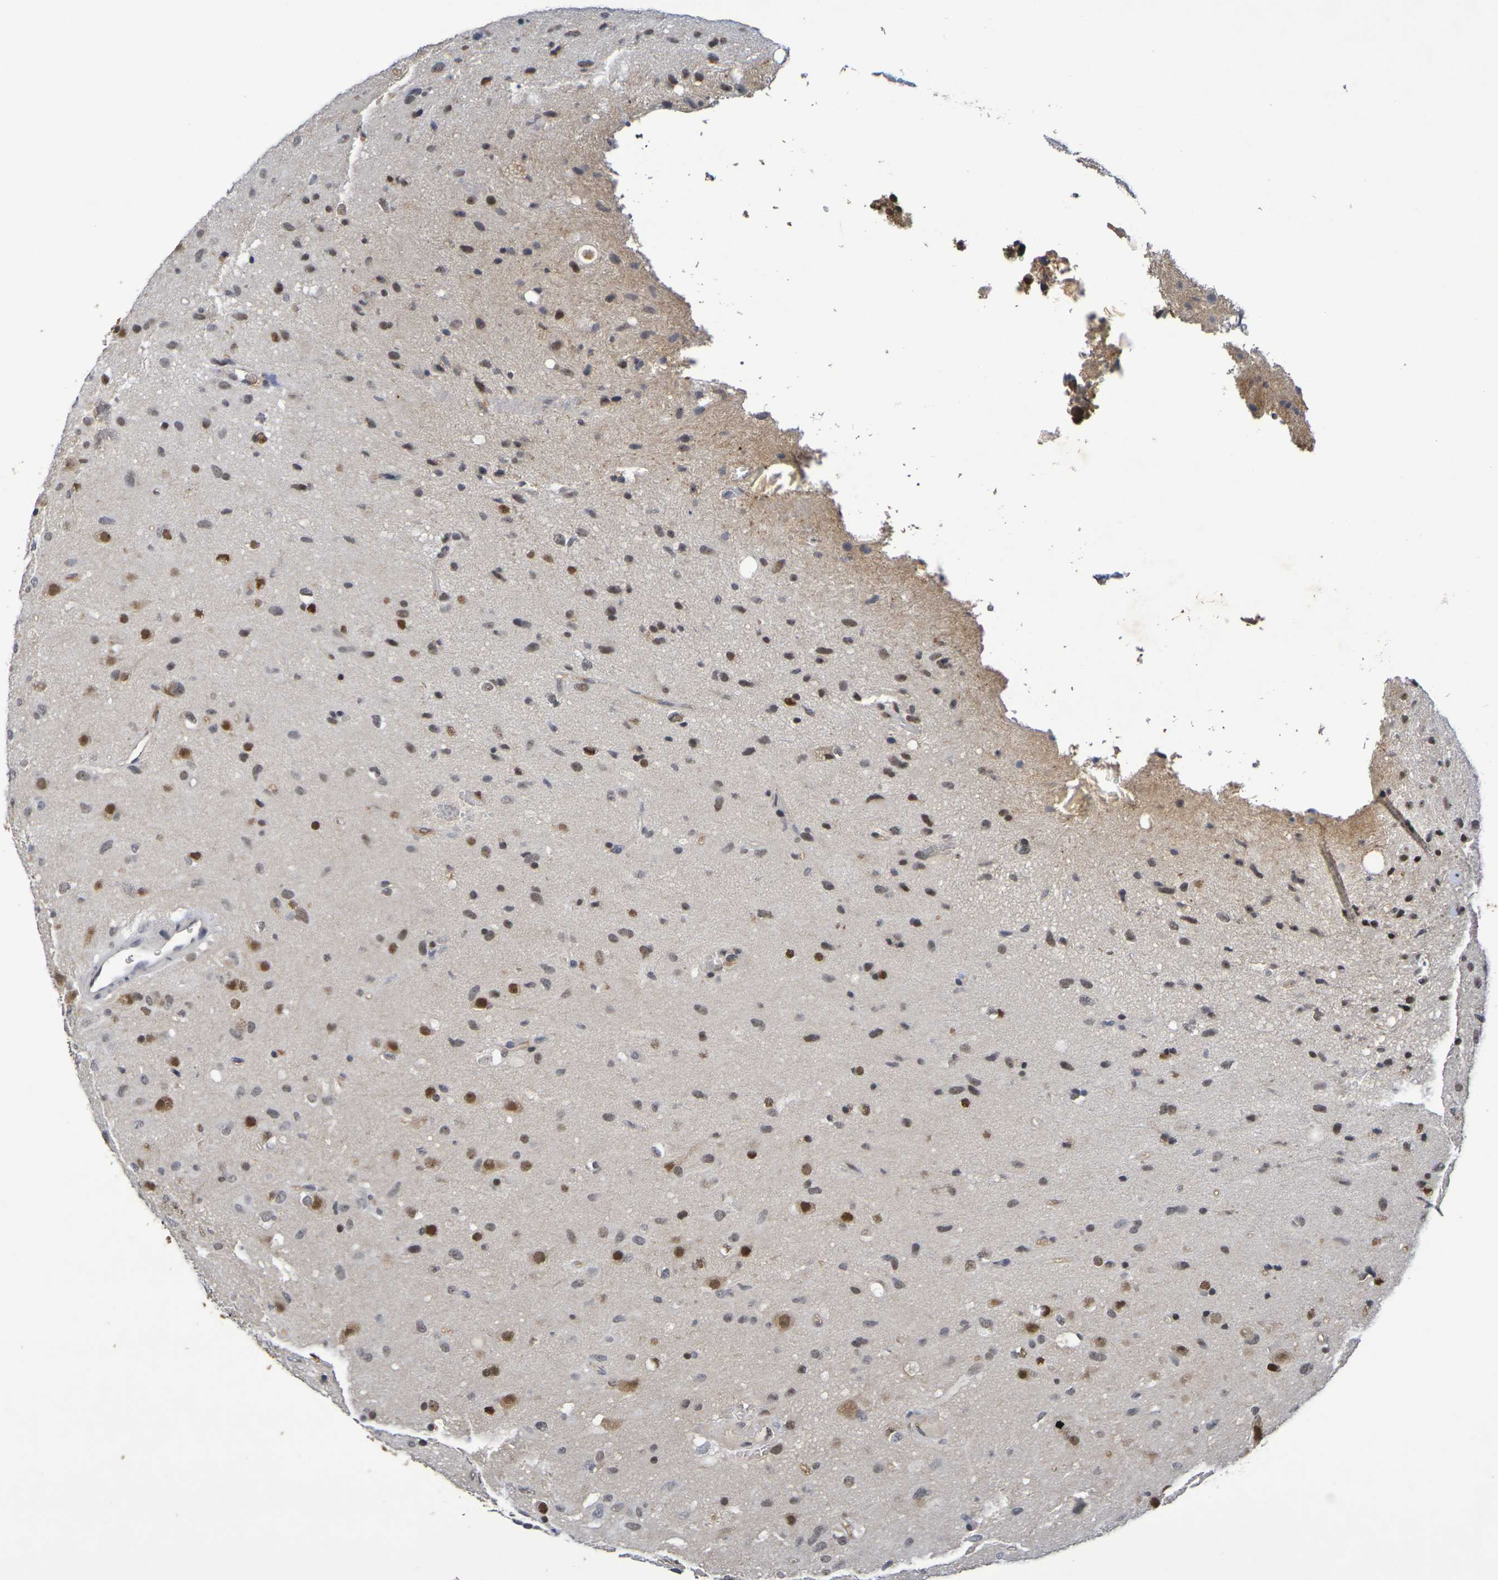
{"staining": {"intensity": "moderate", "quantity": "25%-75%", "location": "nuclear"}, "tissue": "glioma", "cell_type": "Tumor cells", "image_type": "cancer", "snomed": [{"axis": "morphology", "description": "Glioma, malignant, Low grade"}, {"axis": "topography", "description": "Brain"}], "caption": "Human malignant low-grade glioma stained for a protein (brown) displays moderate nuclear positive positivity in about 25%-75% of tumor cells.", "gene": "TERF2", "patient": {"sex": "male", "age": 77}}